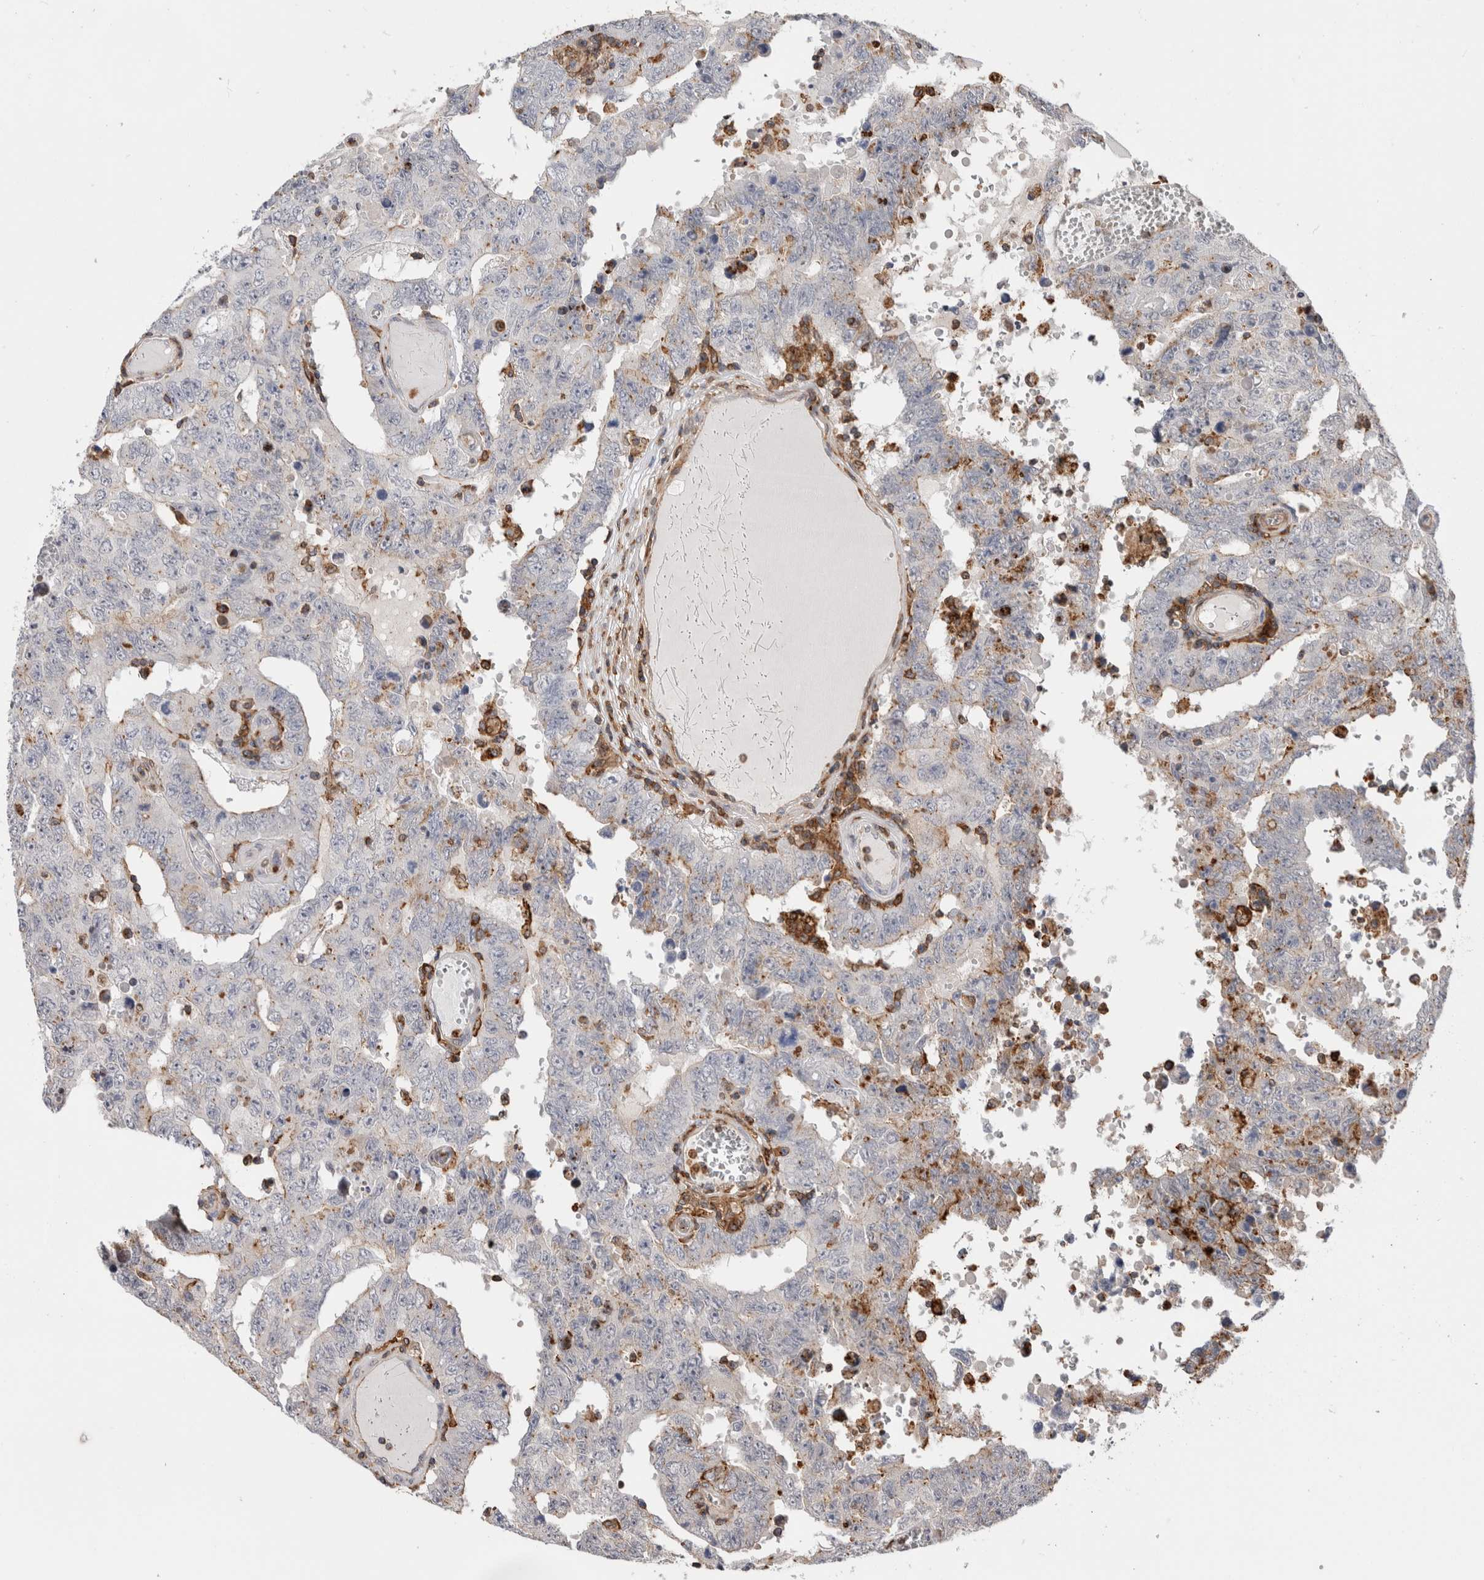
{"staining": {"intensity": "weak", "quantity": "25%-75%", "location": "cytoplasmic/membranous"}, "tissue": "testis cancer", "cell_type": "Tumor cells", "image_type": "cancer", "snomed": [{"axis": "morphology", "description": "Carcinoma, Embryonal, NOS"}, {"axis": "topography", "description": "Testis"}], "caption": "This micrograph exhibits immunohistochemistry (IHC) staining of testis cancer, with low weak cytoplasmic/membranous expression in approximately 25%-75% of tumor cells.", "gene": "CCDC88B", "patient": {"sex": "male", "age": 26}}